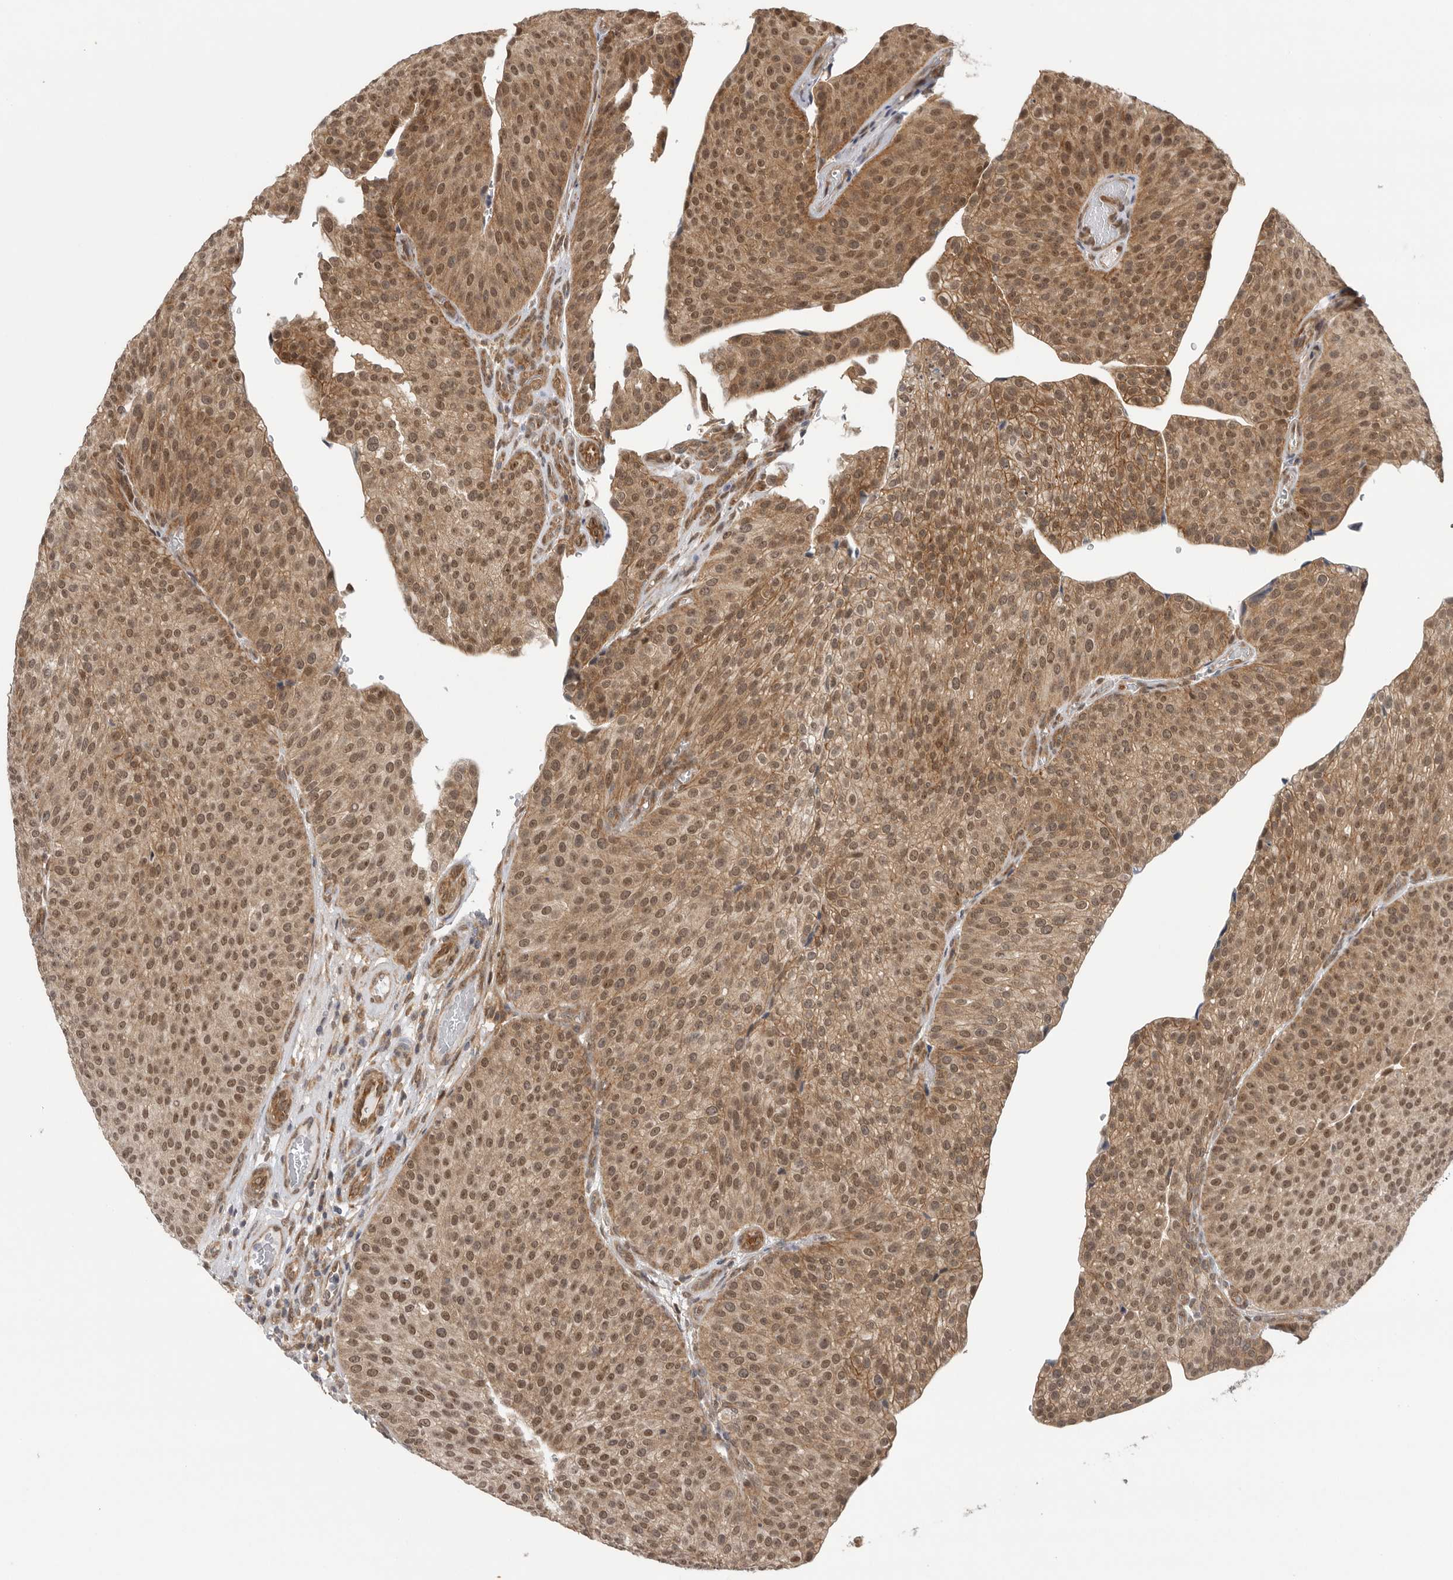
{"staining": {"intensity": "moderate", "quantity": ">75%", "location": "cytoplasmic/membranous,nuclear"}, "tissue": "urothelial cancer", "cell_type": "Tumor cells", "image_type": "cancer", "snomed": [{"axis": "morphology", "description": "Normal tissue, NOS"}, {"axis": "morphology", "description": "Urothelial carcinoma, Low grade"}, {"axis": "topography", "description": "Smooth muscle"}, {"axis": "topography", "description": "Urinary bladder"}], "caption": "High-power microscopy captured an immunohistochemistry photomicrograph of urothelial carcinoma (low-grade), revealing moderate cytoplasmic/membranous and nuclear staining in approximately >75% of tumor cells. Nuclei are stained in blue.", "gene": "VPS50", "patient": {"sex": "male", "age": 60}}